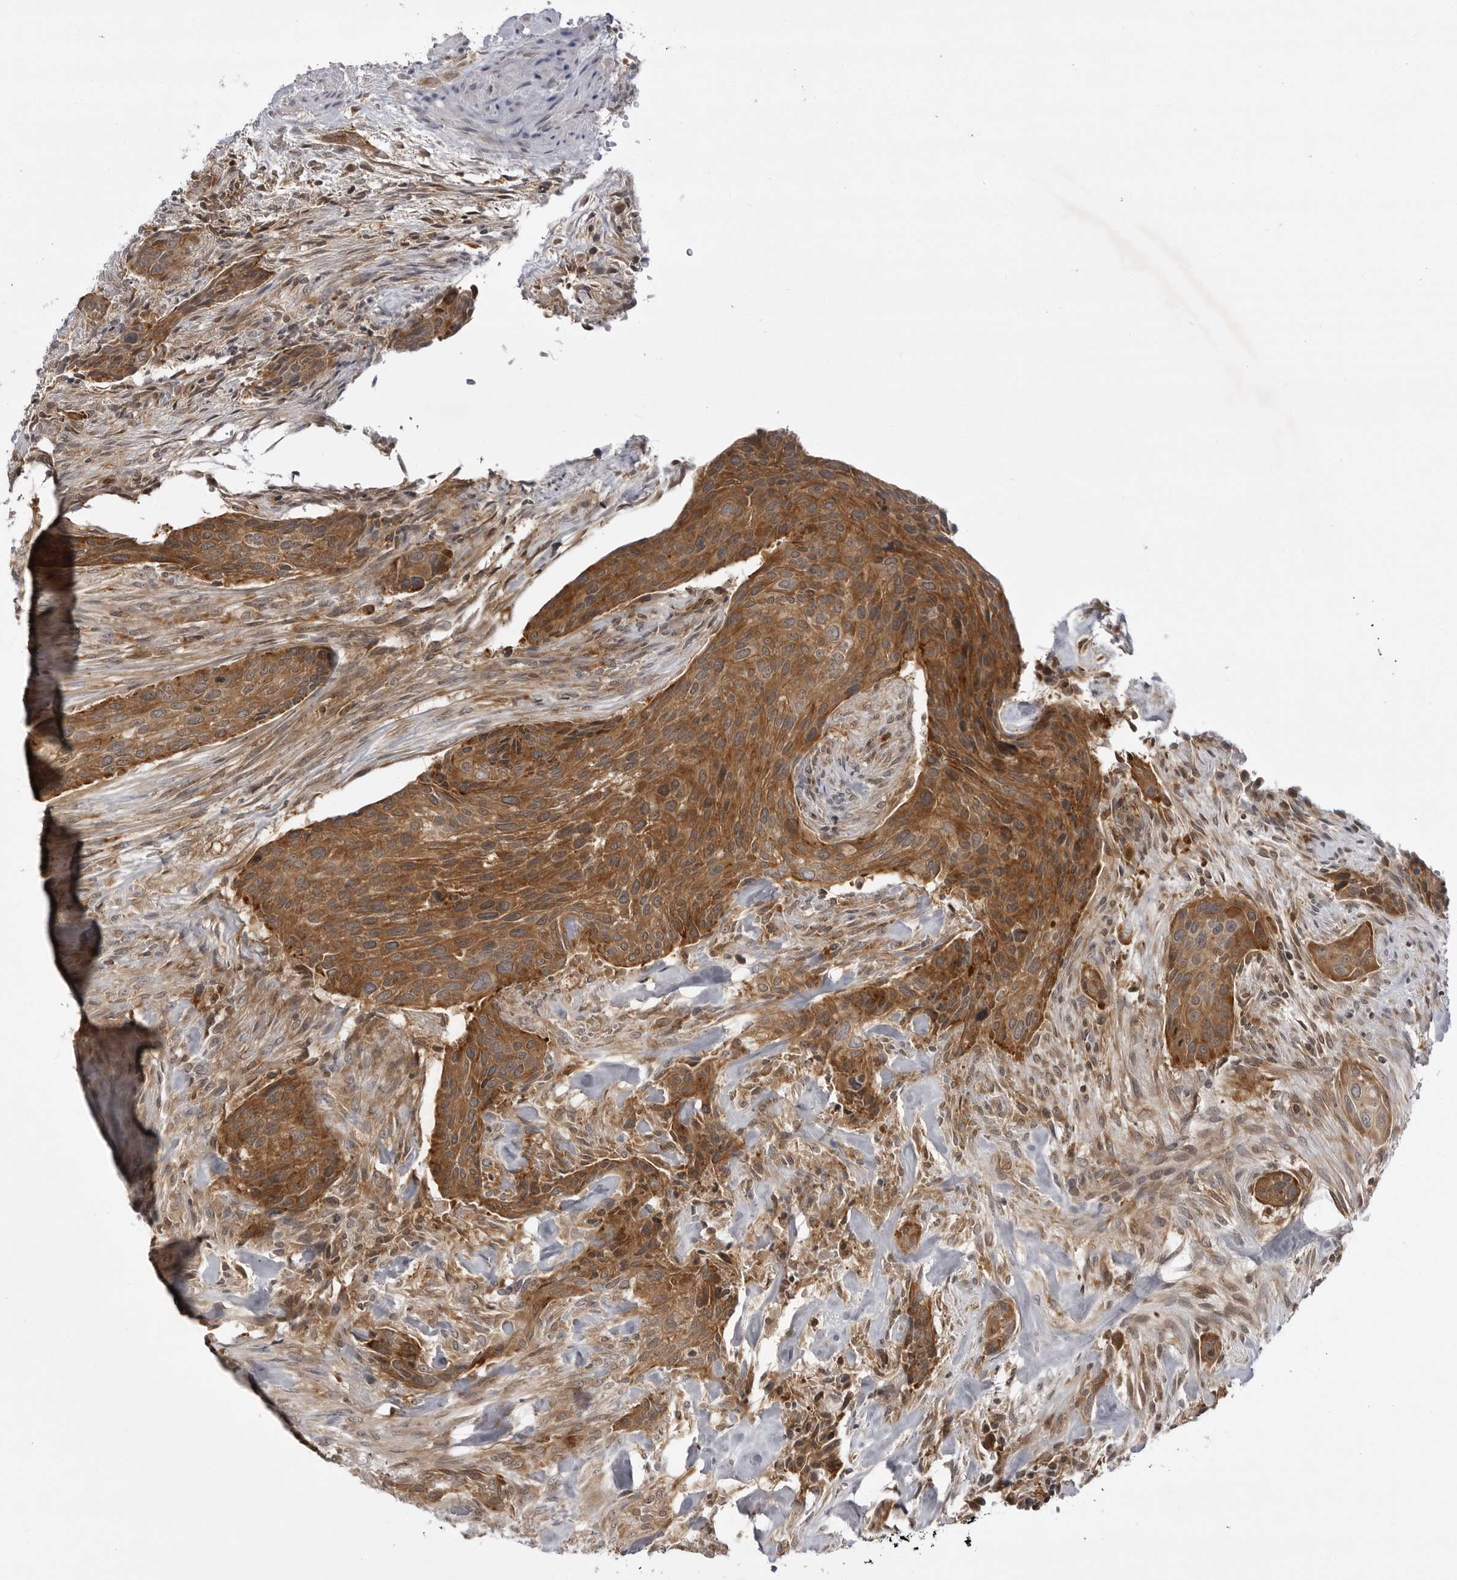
{"staining": {"intensity": "moderate", "quantity": ">75%", "location": "cytoplasmic/membranous"}, "tissue": "urothelial cancer", "cell_type": "Tumor cells", "image_type": "cancer", "snomed": [{"axis": "morphology", "description": "Urothelial carcinoma, High grade"}, {"axis": "topography", "description": "Urinary bladder"}], "caption": "Immunohistochemical staining of human urothelial cancer exhibits moderate cytoplasmic/membranous protein staining in about >75% of tumor cells.", "gene": "USP43", "patient": {"sex": "male", "age": 35}}